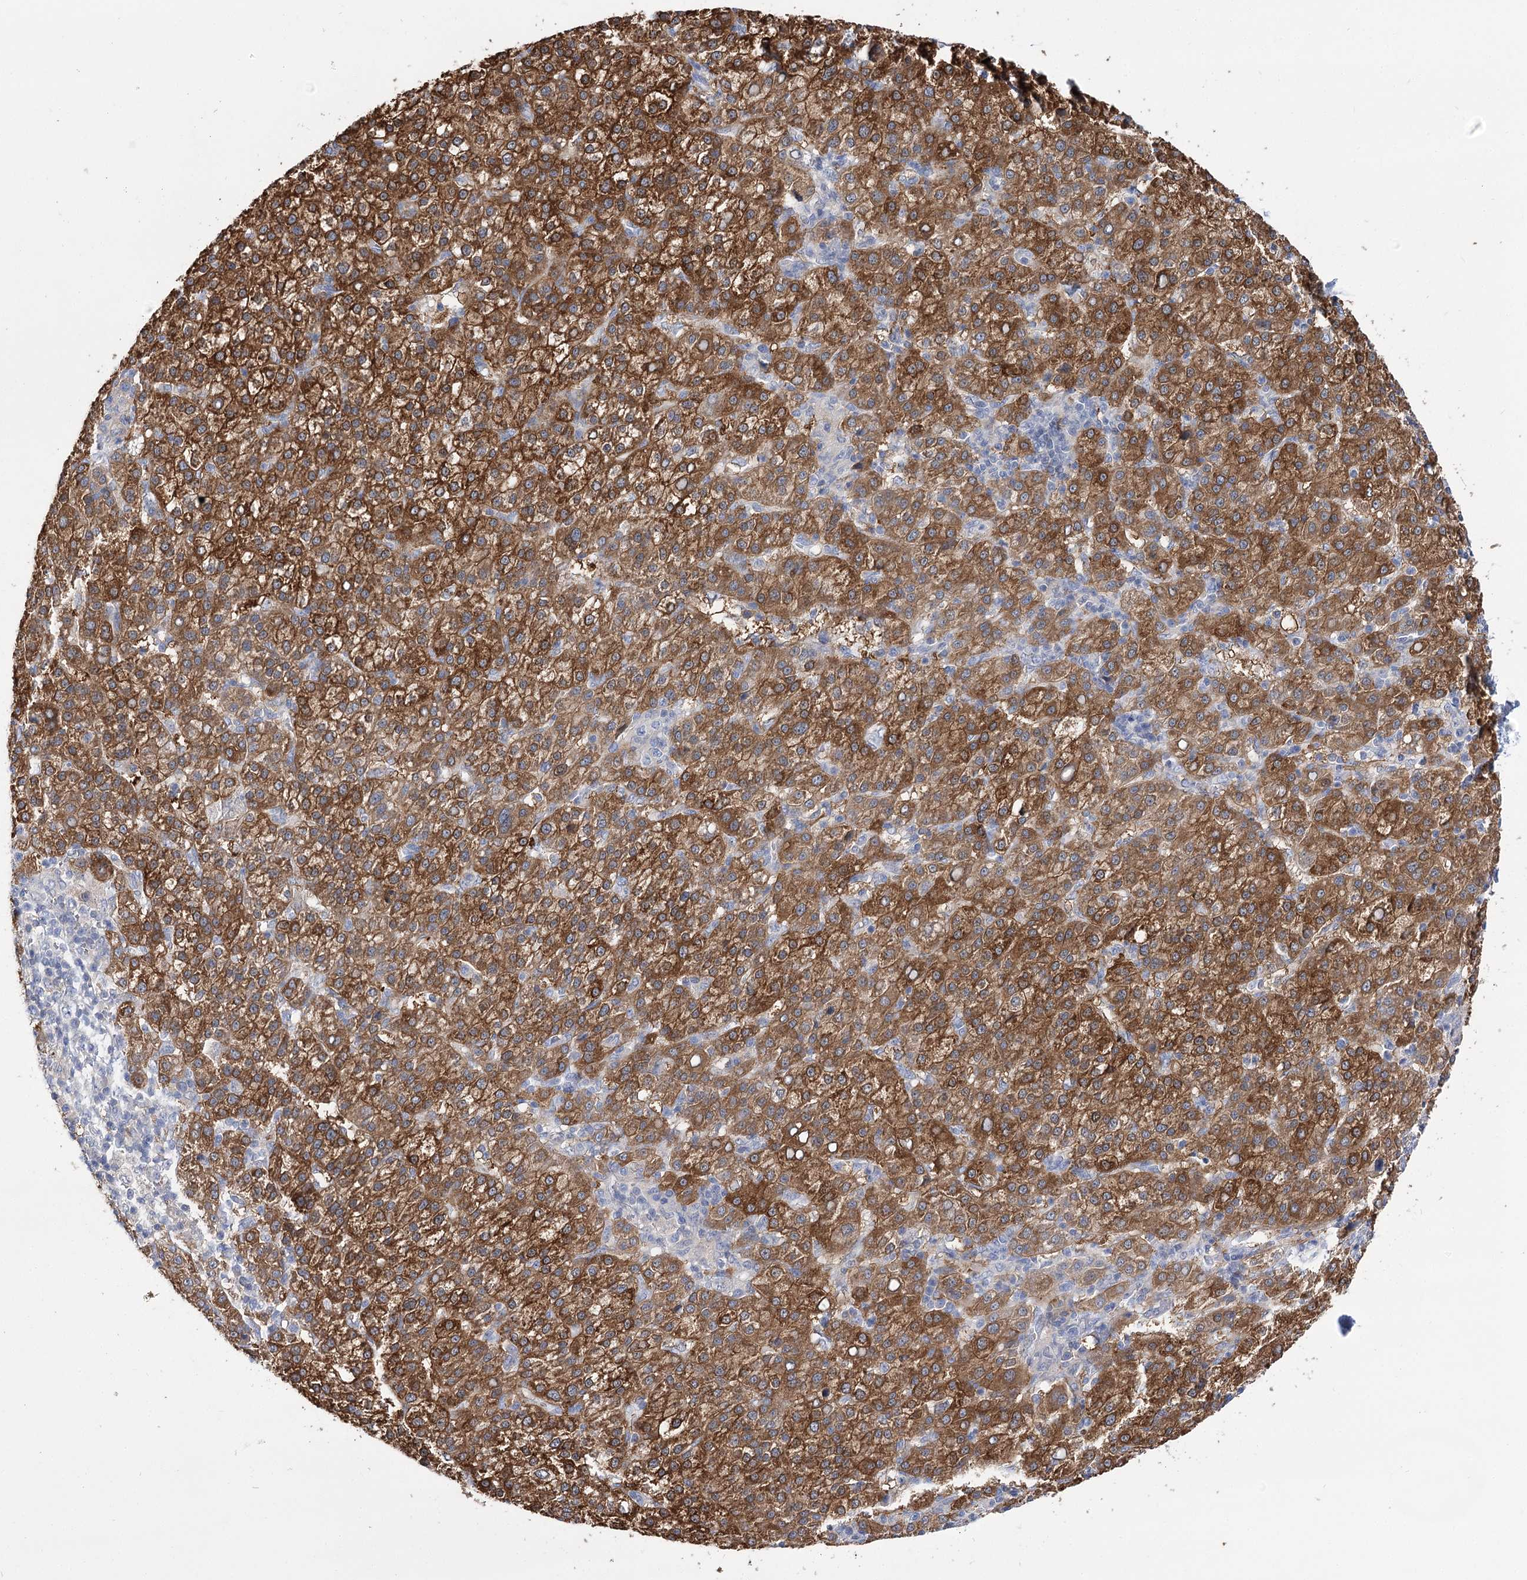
{"staining": {"intensity": "strong", "quantity": ">75%", "location": "cytoplasmic/membranous"}, "tissue": "liver cancer", "cell_type": "Tumor cells", "image_type": "cancer", "snomed": [{"axis": "morphology", "description": "Carcinoma, Hepatocellular, NOS"}, {"axis": "topography", "description": "Liver"}], "caption": "Immunohistochemistry histopathology image of liver cancer stained for a protein (brown), which displays high levels of strong cytoplasmic/membranous staining in about >75% of tumor cells.", "gene": "UGP2", "patient": {"sex": "female", "age": 58}}